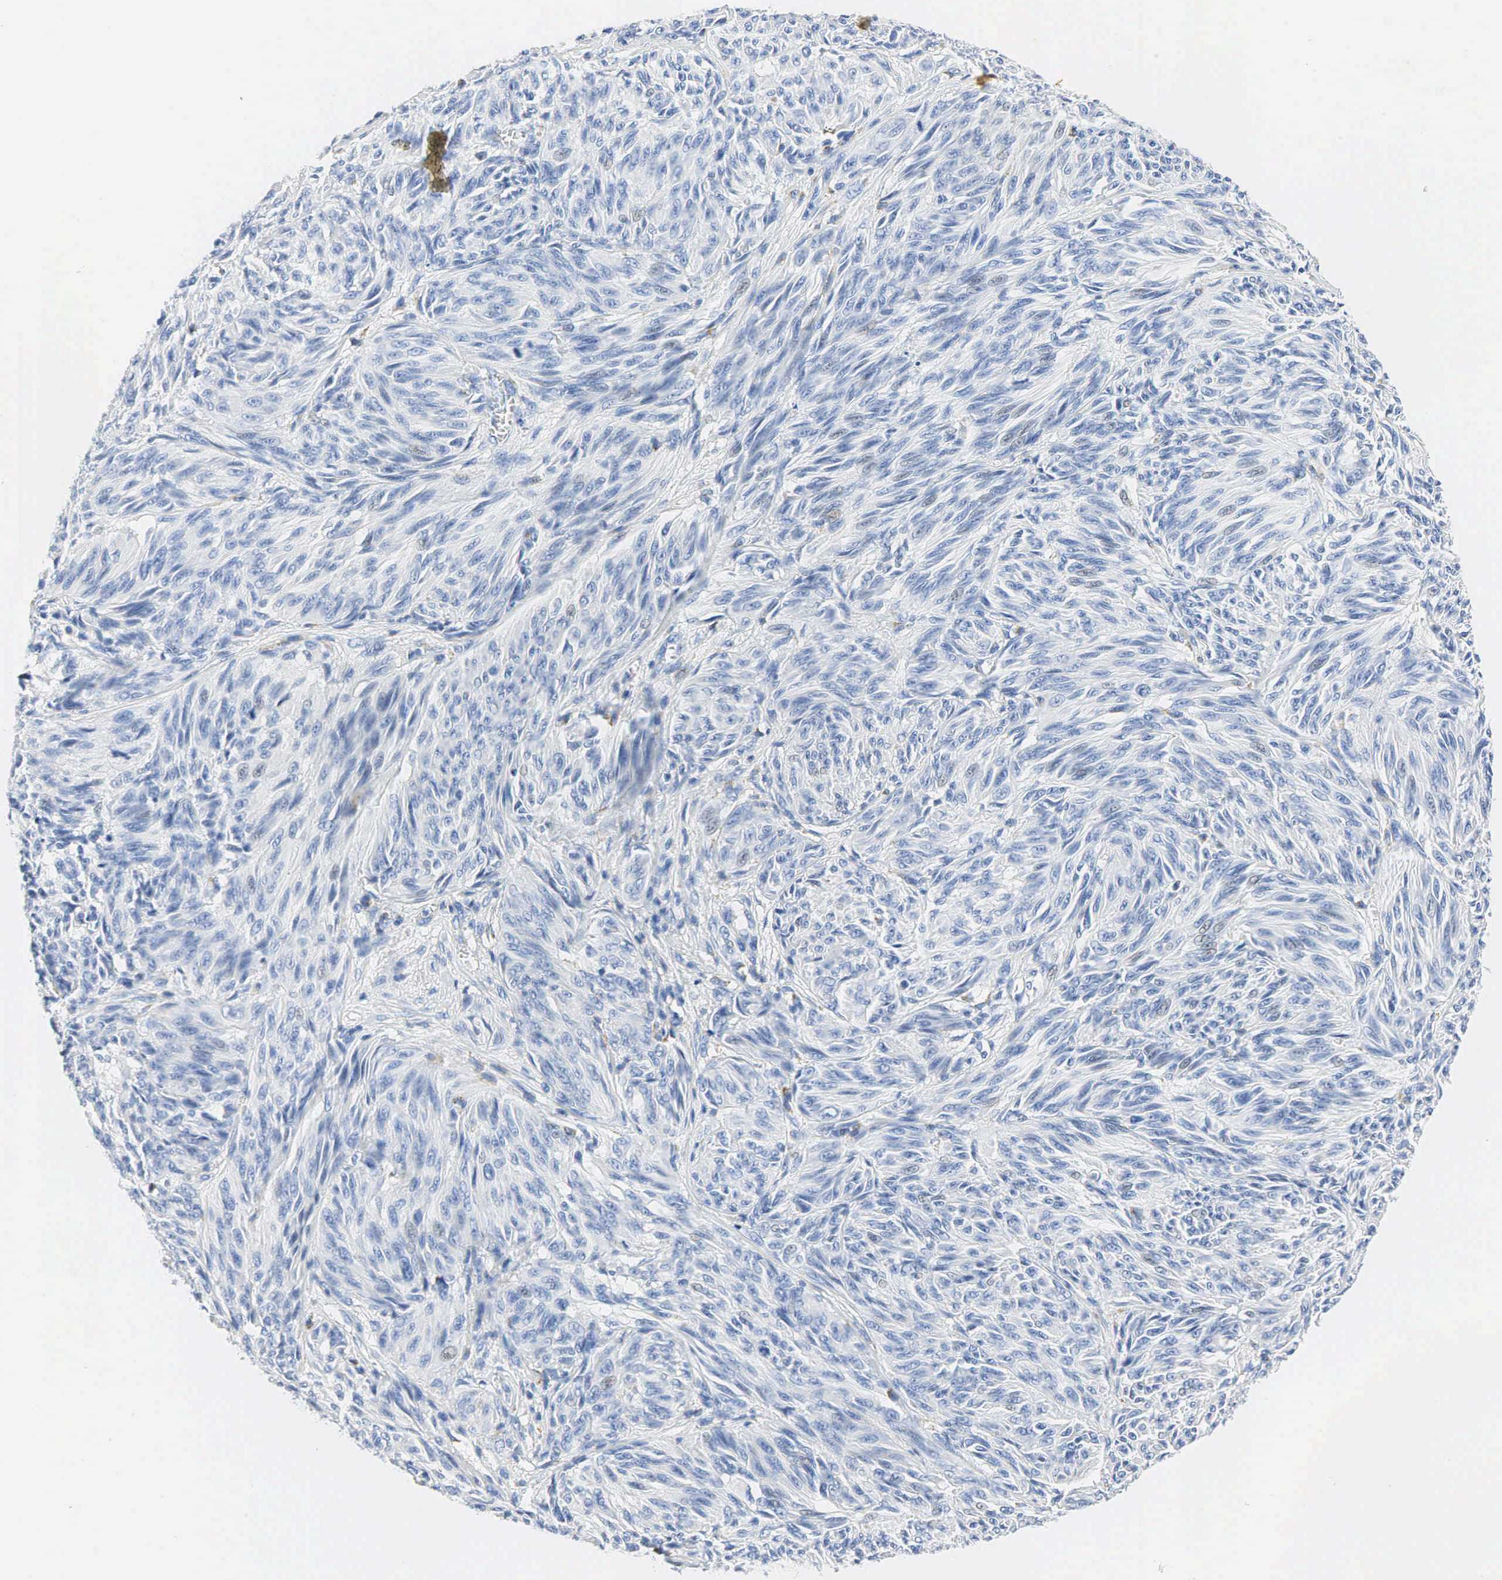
{"staining": {"intensity": "negative", "quantity": "none", "location": "none"}, "tissue": "melanoma", "cell_type": "Tumor cells", "image_type": "cancer", "snomed": [{"axis": "morphology", "description": "Malignant melanoma, NOS"}, {"axis": "topography", "description": "Skin"}], "caption": "Tumor cells are negative for brown protein staining in malignant melanoma.", "gene": "SYP", "patient": {"sex": "male", "age": 54}}